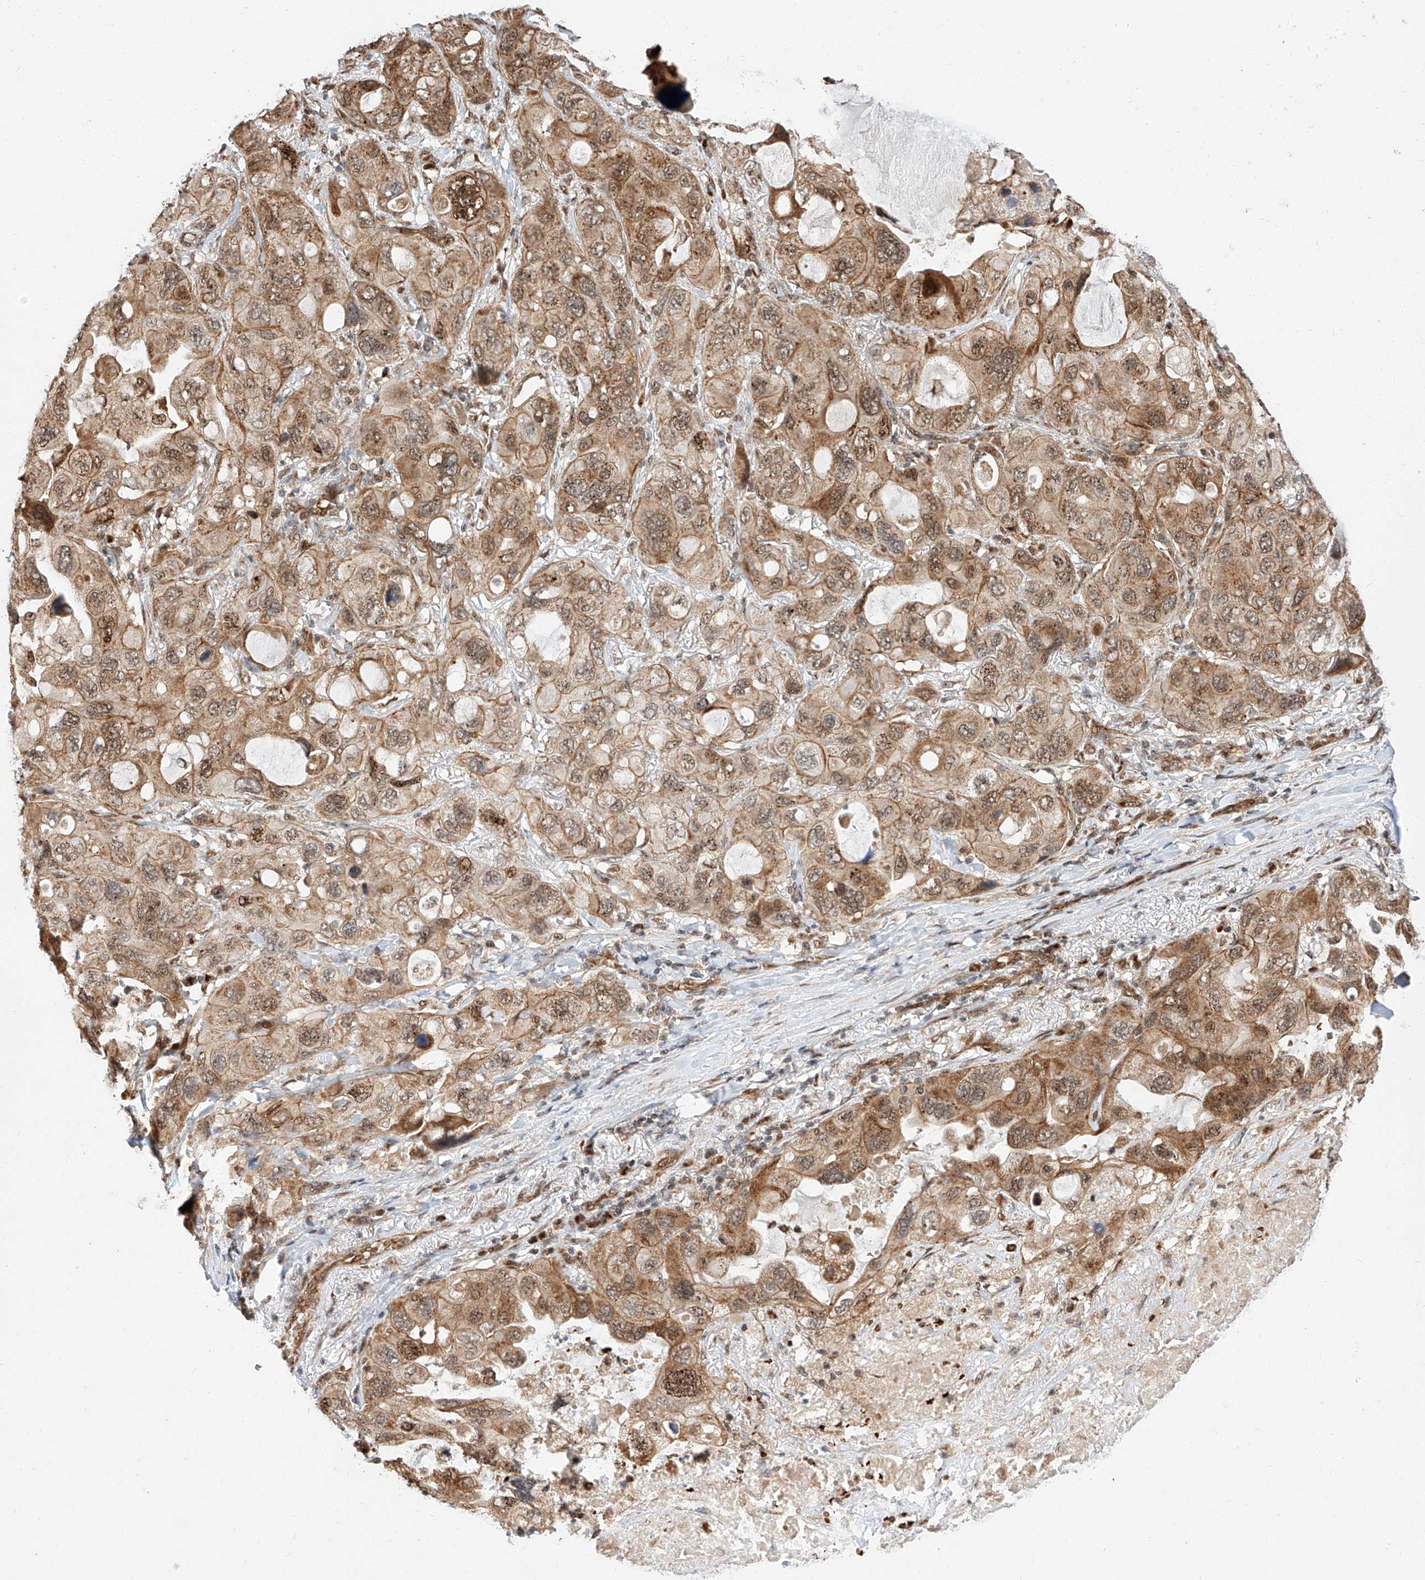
{"staining": {"intensity": "moderate", "quantity": ">75%", "location": "cytoplasmic/membranous,nuclear"}, "tissue": "lung cancer", "cell_type": "Tumor cells", "image_type": "cancer", "snomed": [{"axis": "morphology", "description": "Squamous cell carcinoma, NOS"}, {"axis": "topography", "description": "Lung"}], "caption": "Brown immunohistochemical staining in human lung cancer (squamous cell carcinoma) exhibits moderate cytoplasmic/membranous and nuclear staining in about >75% of tumor cells.", "gene": "THTPA", "patient": {"sex": "female", "age": 73}}